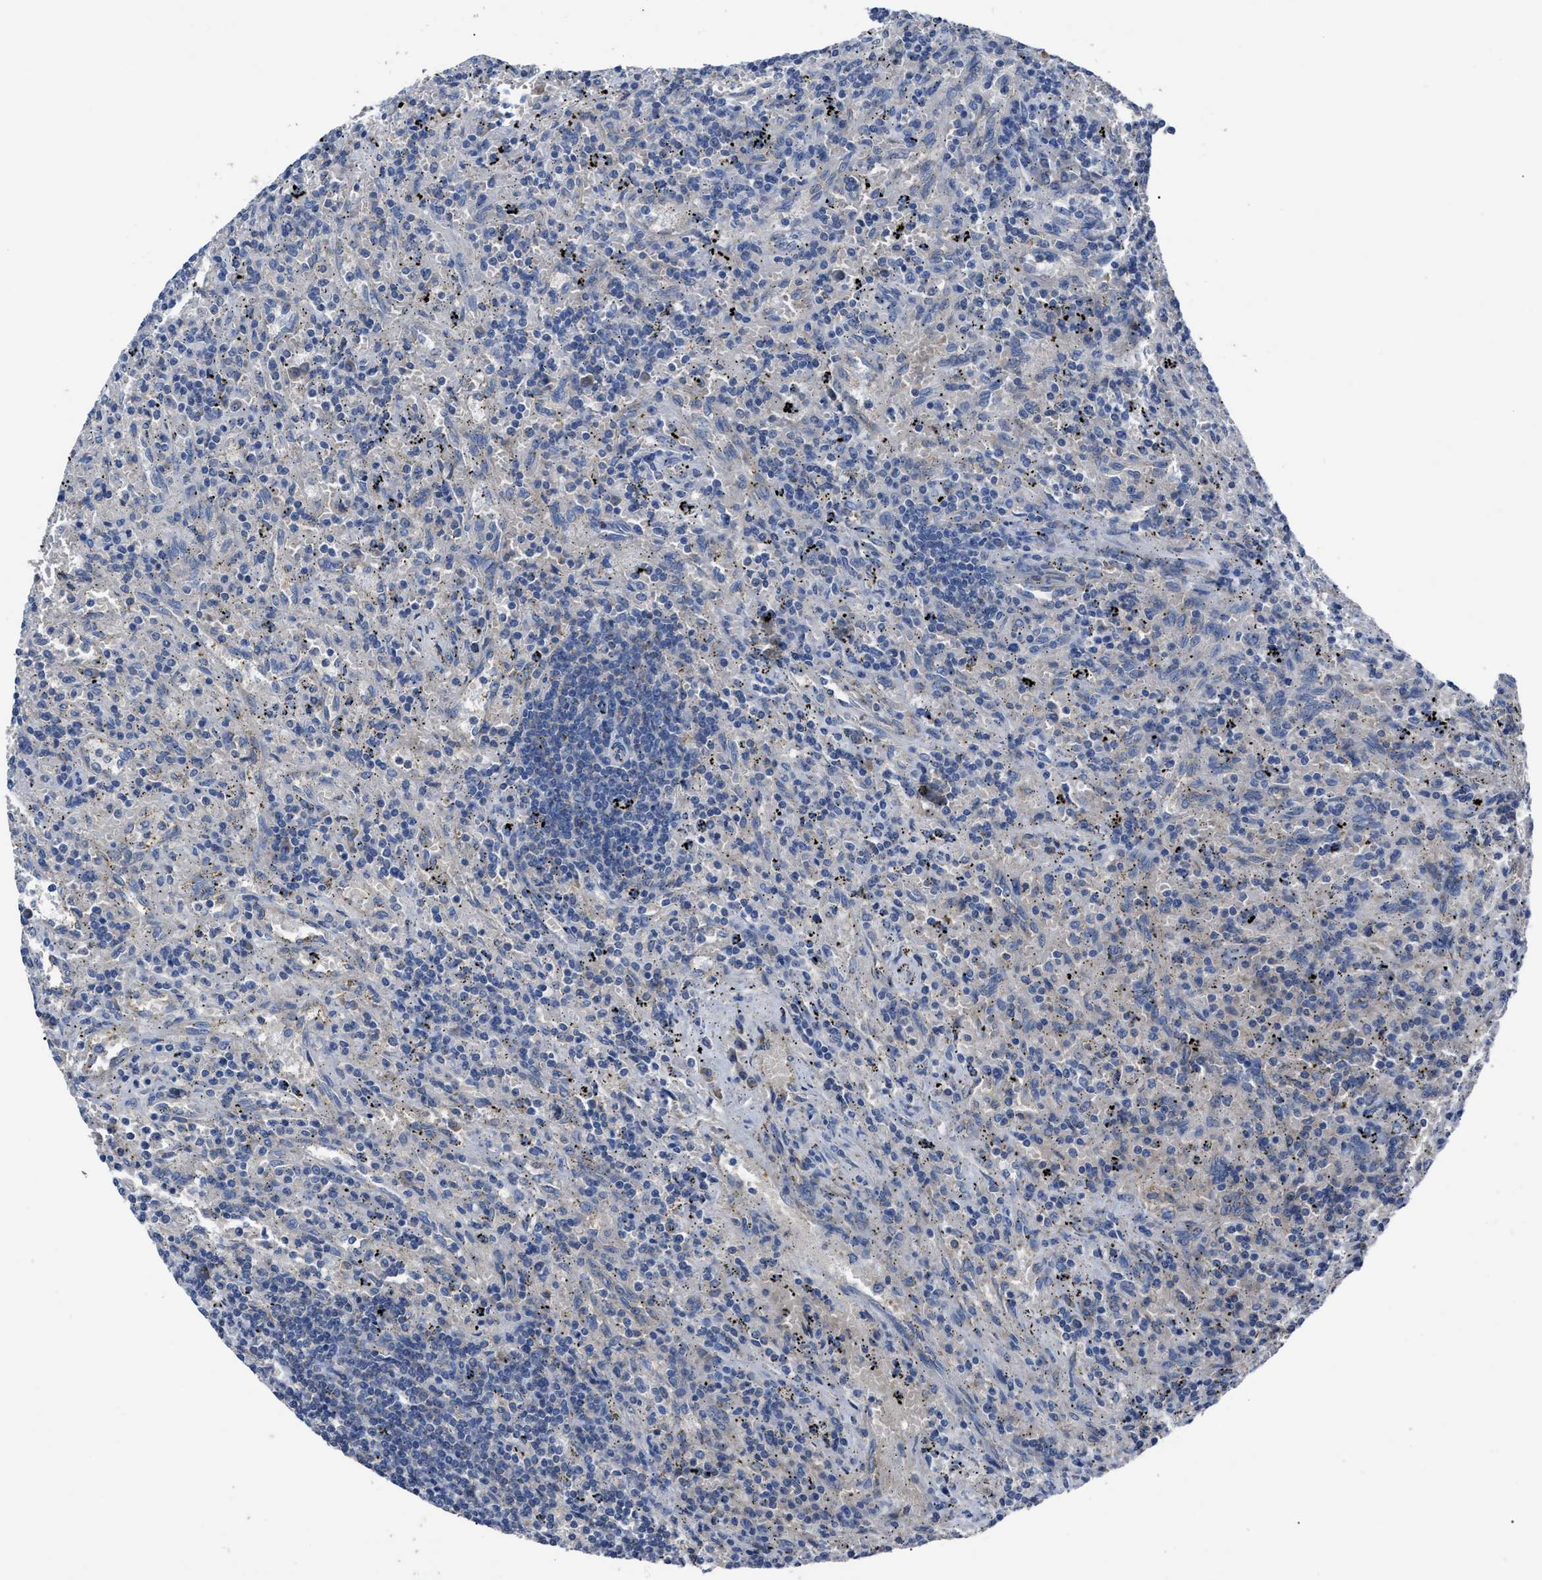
{"staining": {"intensity": "negative", "quantity": "none", "location": "none"}, "tissue": "lymphoma", "cell_type": "Tumor cells", "image_type": "cancer", "snomed": [{"axis": "morphology", "description": "Malignant lymphoma, non-Hodgkin's type, Low grade"}, {"axis": "topography", "description": "Spleen"}], "caption": "Immunohistochemistry photomicrograph of neoplastic tissue: human lymphoma stained with DAB (3,3'-diaminobenzidine) shows no significant protein positivity in tumor cells.", "gene": "UPF1", "patient": {"sex": "male", "age": 76}}